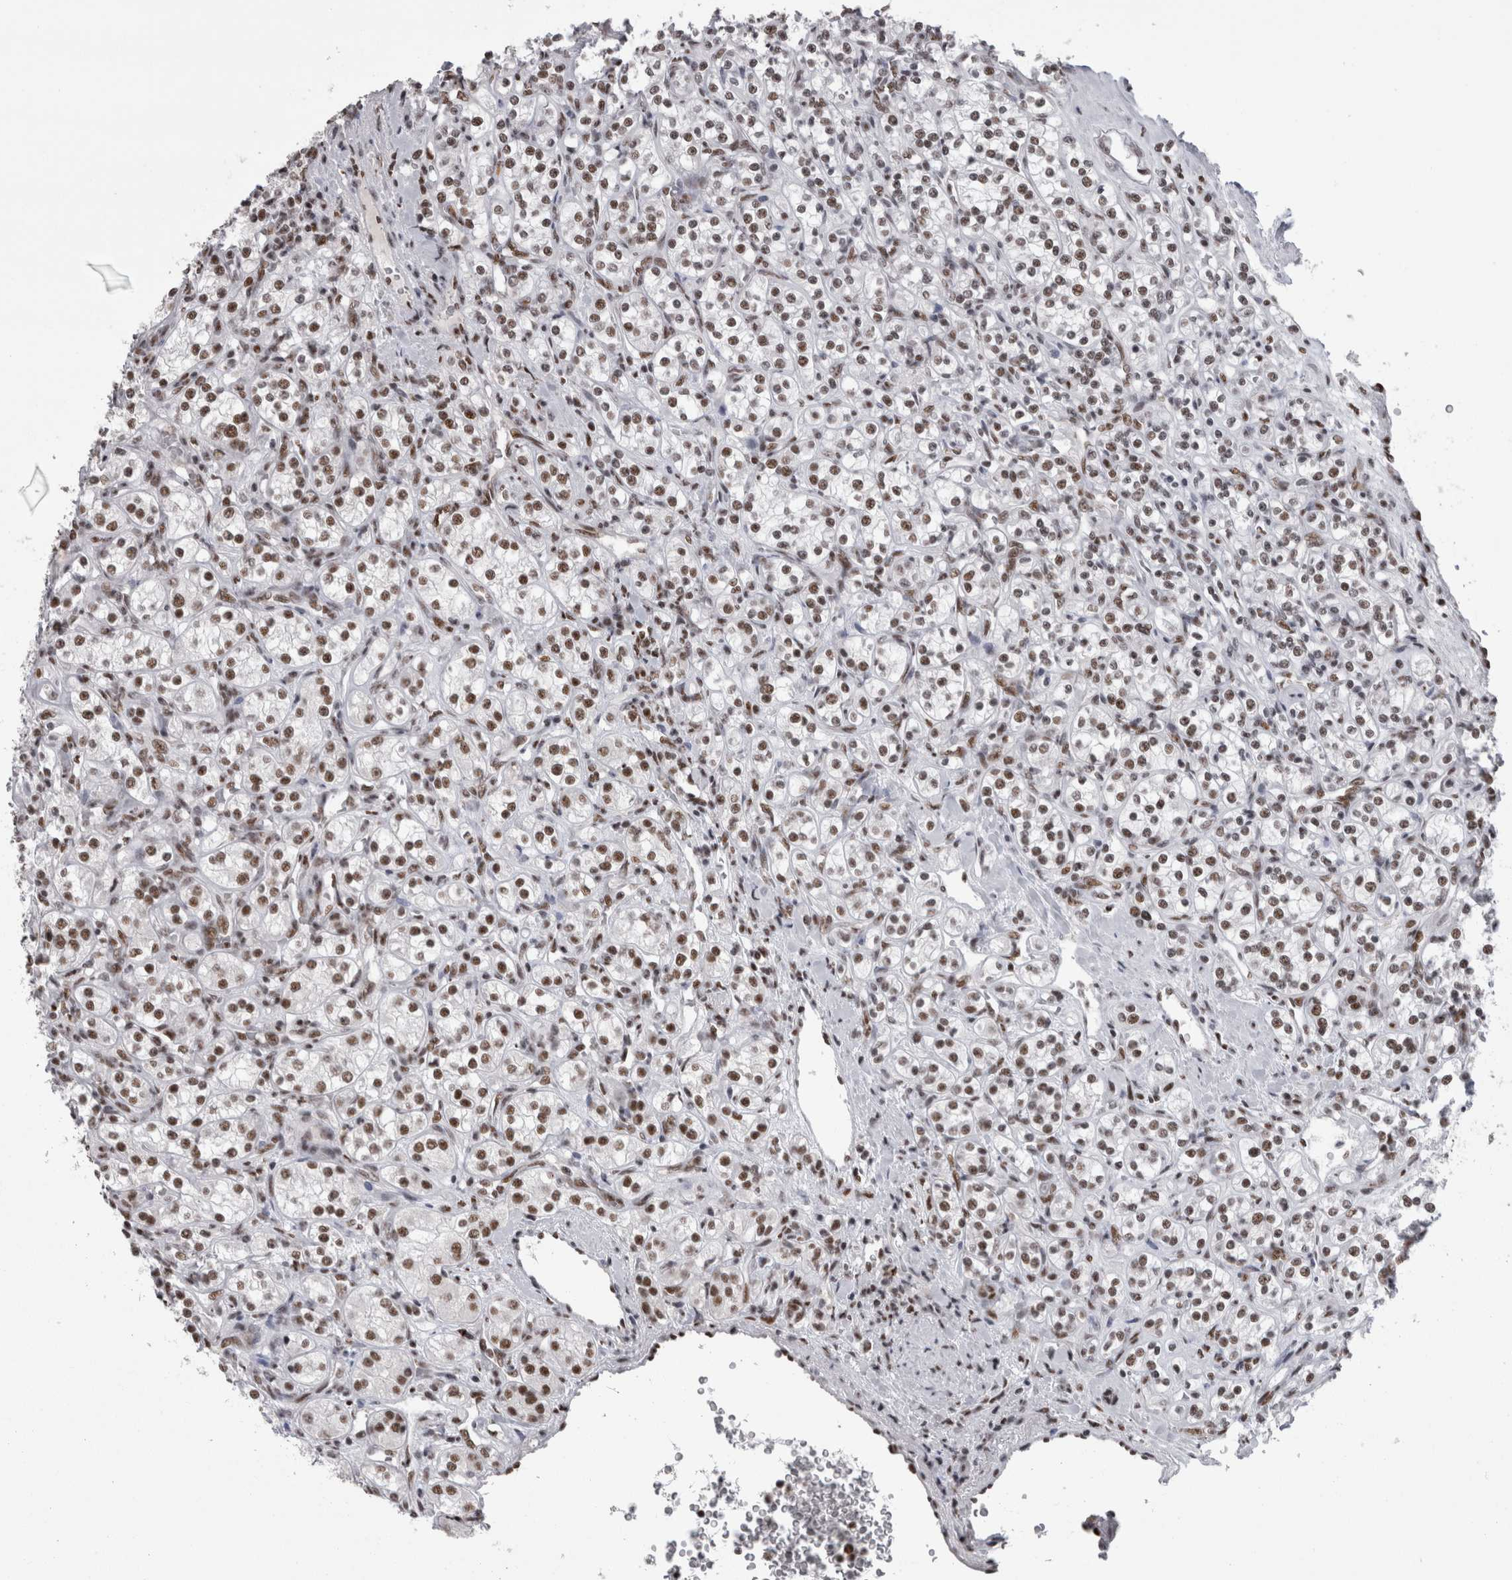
{"staining": {"intensity": "moderate", "quantity": ">75%", "location": "nuclear"}, "tissue": "renal cancer", "cell_type": "Tumor cells", "image_type": "cancer", "snomed": [{"axis": "morphology", "description": "Adenocarcinoma, NOS"}, {"axis": "topography", "description": "Kidney"}], "caption": "Renal adenocarcinoma tissue displays moderate nuclear expression in approximately >75% of tumor cells (Stains: DAB (3,3'-diaminobenzidine) in brown, nuclei in blue, Microscopy: brightfield microscopy at high magnification).", "gene": "SNRNP40", "patient": {"sex": "male", "age": 77}}